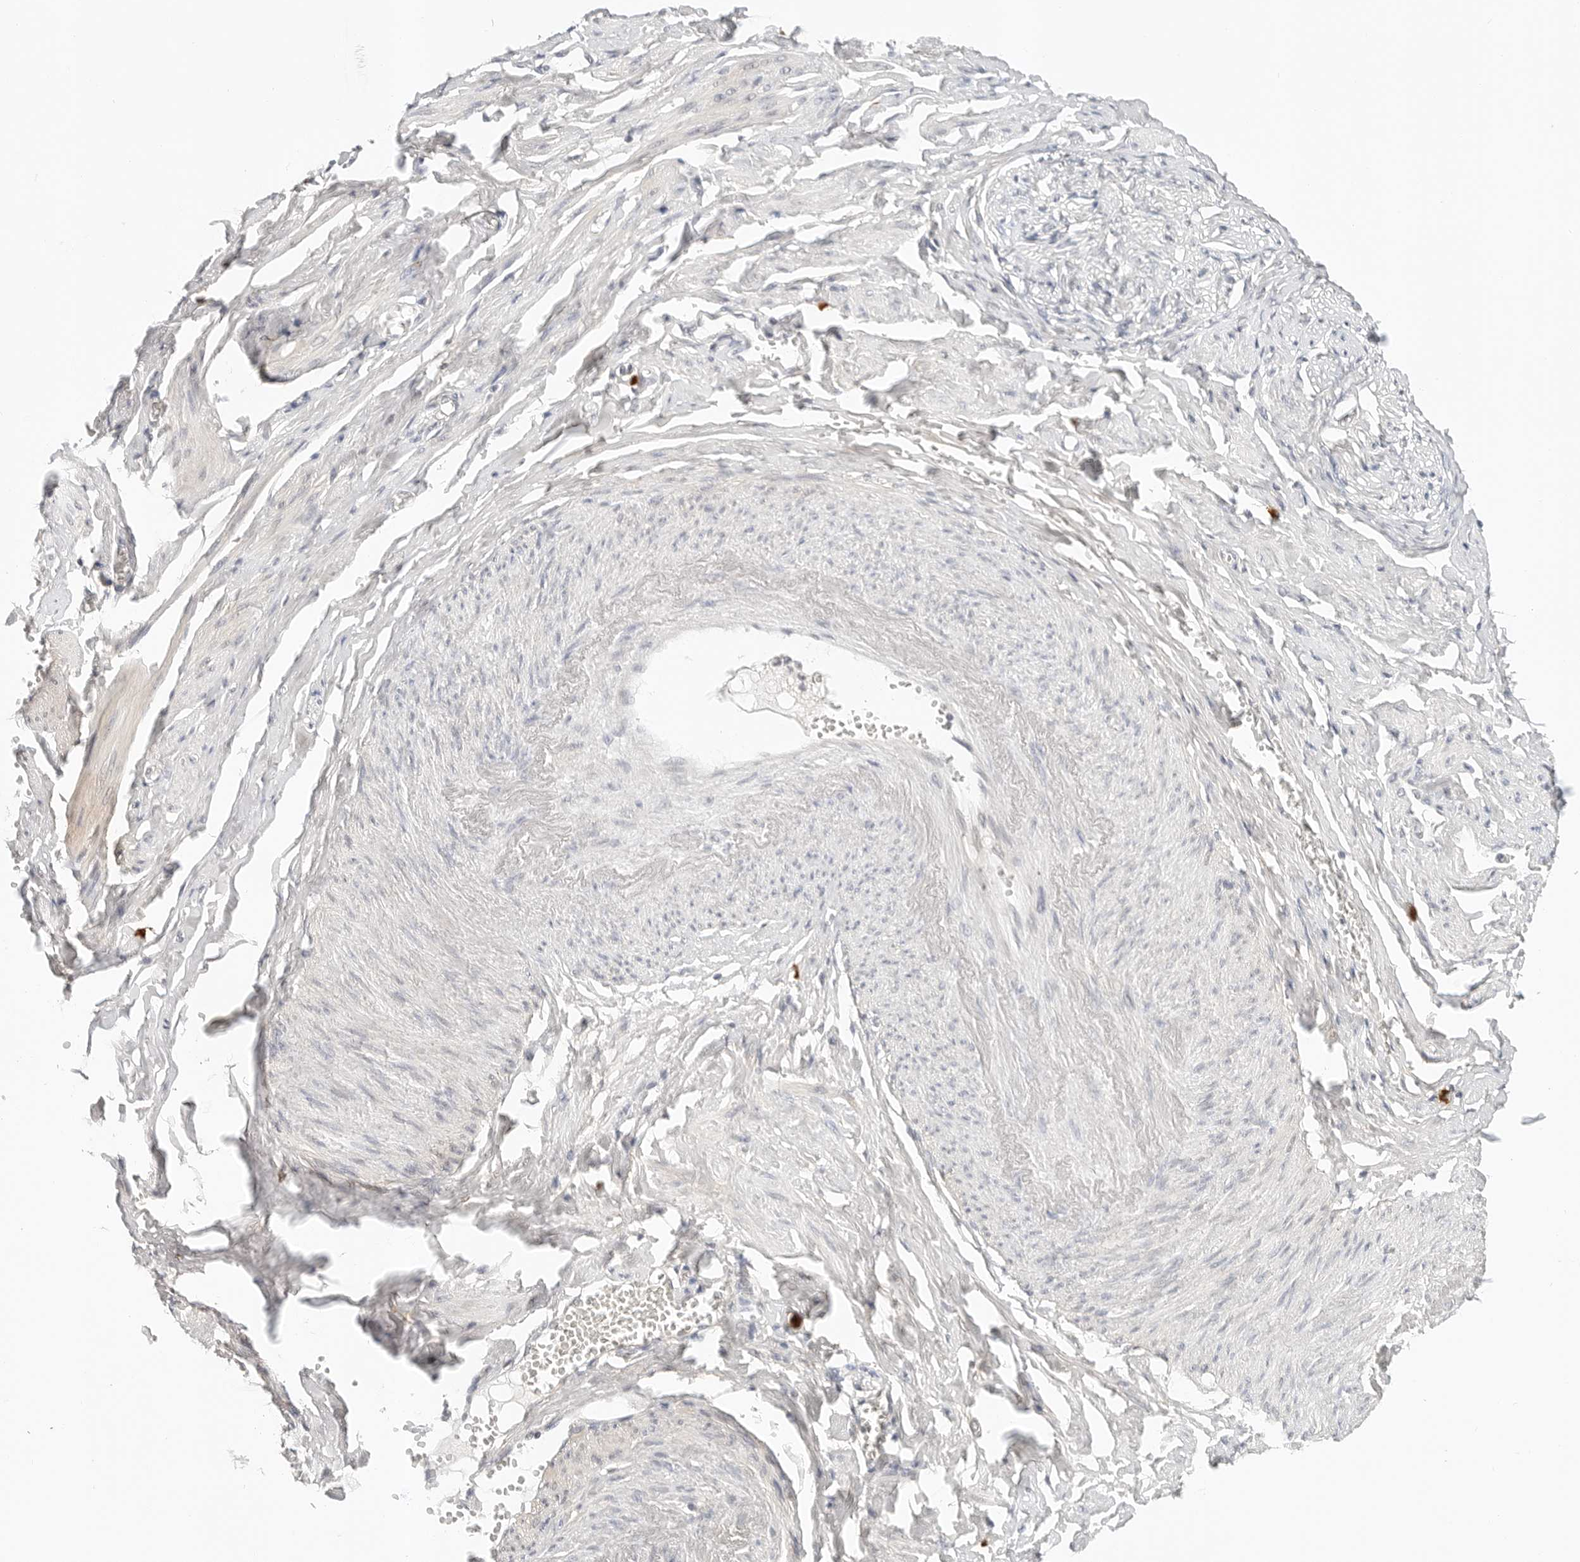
{"staining": {"intensity": "weak", "quantity": "25%-75%", "location": "cytoplasmic/membranous"}, "tissue": "adipose tissue", "cell_type": "Adipocytes", "image_type": "normal", "snomed": [{"axis": "morphology", "description": "Normal tissue, NOS"}, {"axis": "topography", "description": "Vascular tissue"}, {"axis": "topography", "description": "Fallopian tube"}, {"axis": "topography", "description": "Ovary"}], "caption": "About 25%-75% of adipocytes in benign human adipose tissue demonstrate weak cytoplasmic/membranous protein positivity as visualized by brown immunohistochemical staining.", "gene": "IL24", "patient": {"sex": "female", "age": 67}}